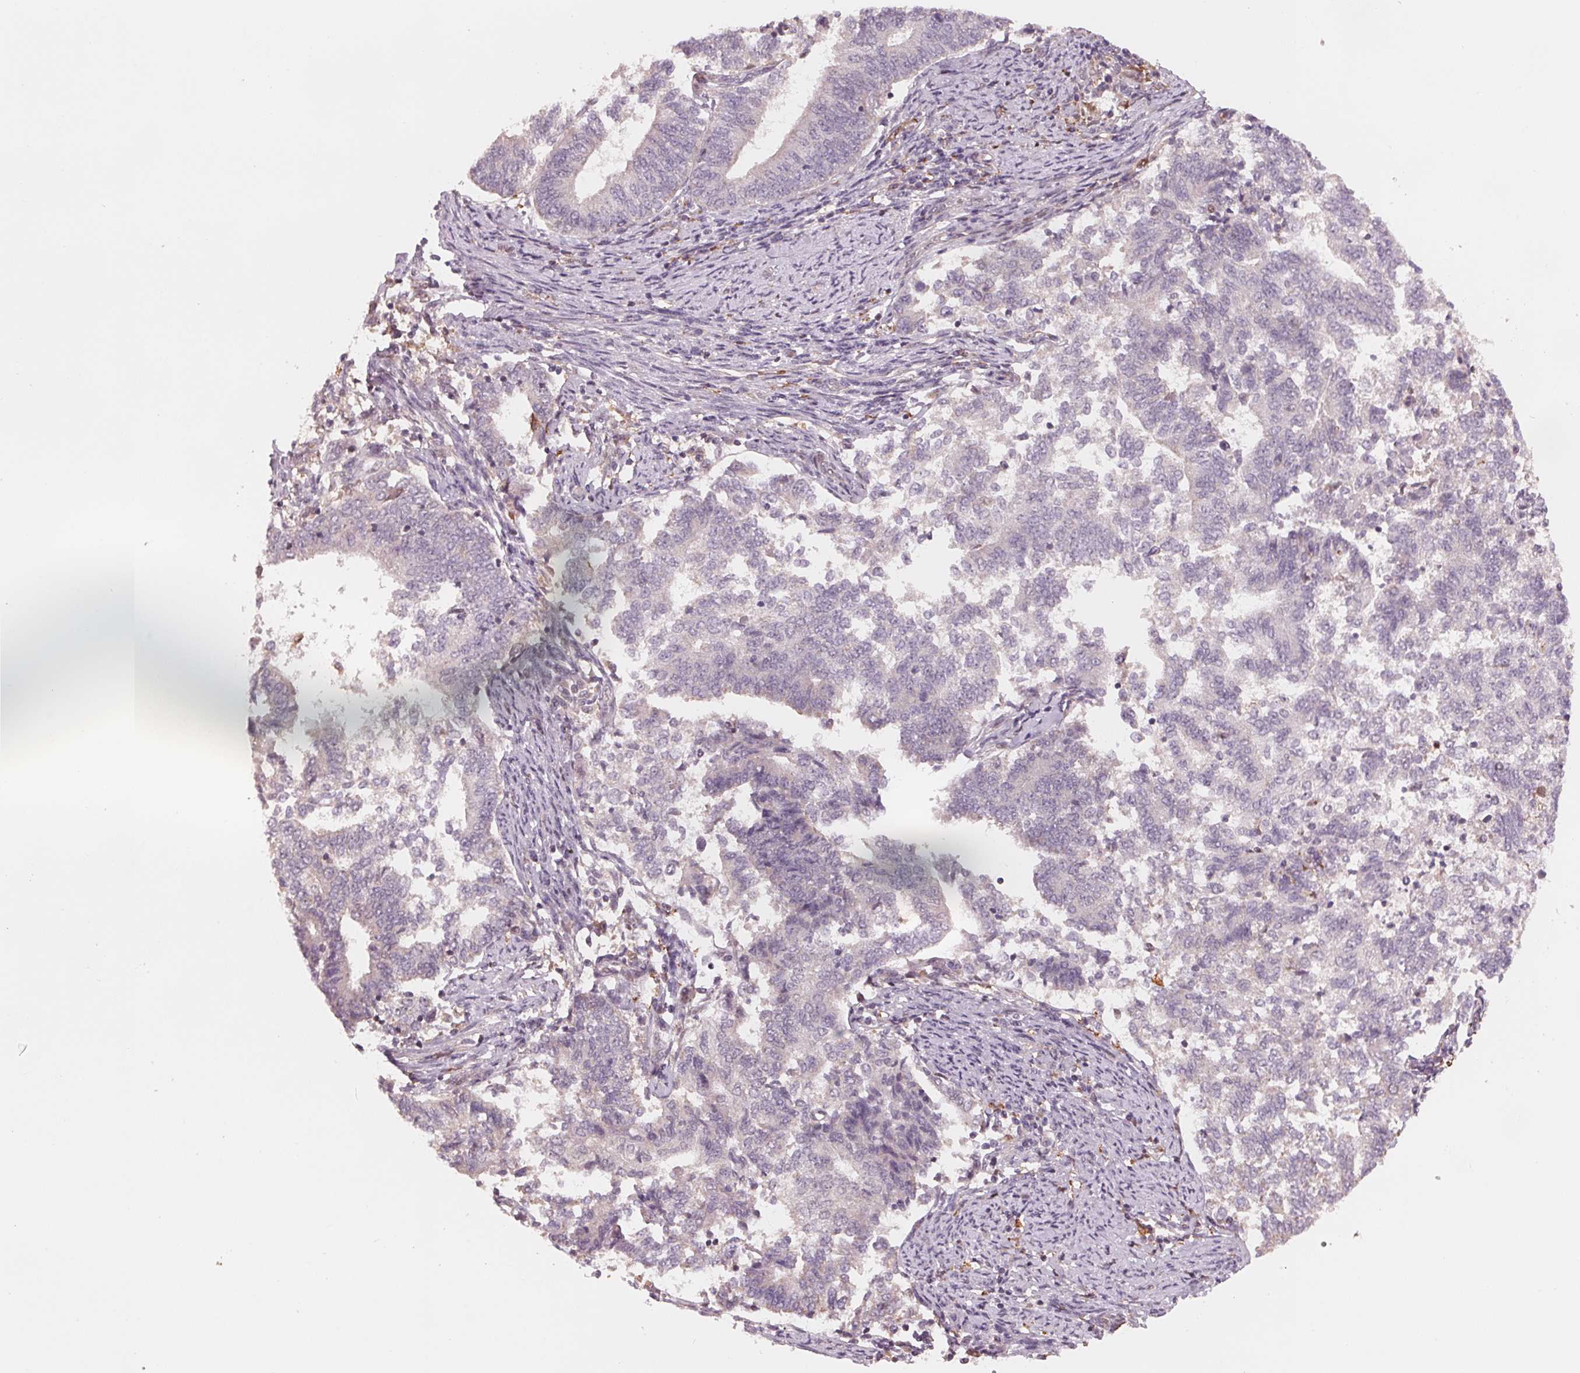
{"staining": {"intensity": "negative", "quantity": "none", "location": "none"}, "tissue": "endometrial cancer", "cell_type": "Tumor cells", "image_type": "cancer", "snomed": [{"axis": "morphology", "description": "Adenocarcinoma, NOS"}, {"axis": "topography", "description": "Endometrium"}], "caption": "IHC of human endometrial cancer (adenocarcinoma) reveals no expression in tumor cells.", "gene": "IL9R", "patient": {"sex": "female", "age": 65}}